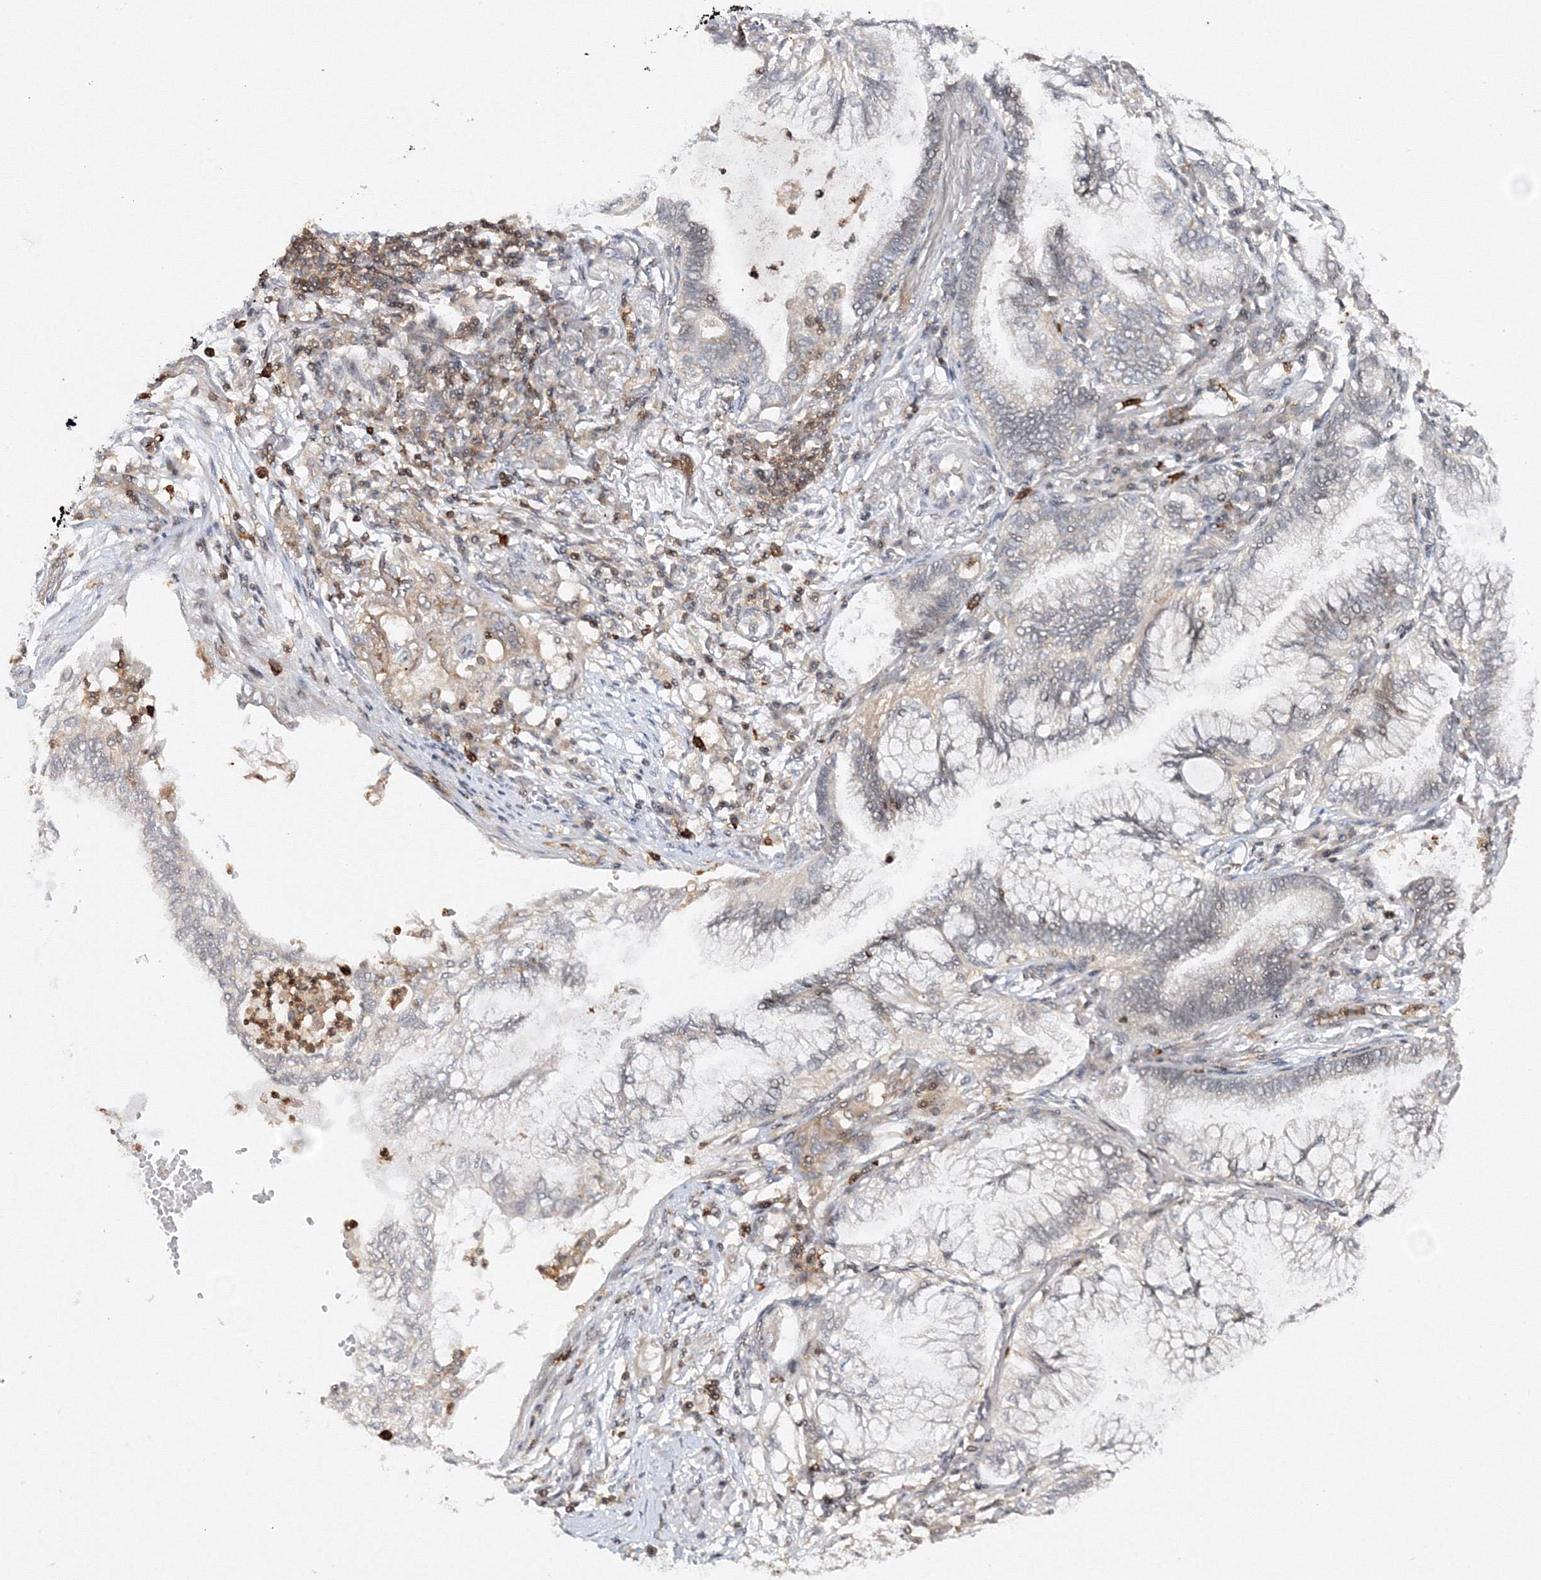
{"staining": {"intensity": "weak", "quantity": "<25%", "location": "cytoplasmic/membranous"}, "tissue": "lung cancer", "cell_type": "Tumor cells", "image_type": "cancer", "snomed": [{"axis": "morphology", "description": "Adenocarcinoma, NOS"}, {"axis": "topography", "description": "Lung"}], "caption": "Tumor cells are negative for brown protein staining in lung cancer. Nuclei are stained in blue.", "gene": "MKRN2", "patient": {"sex": "female", "age": 70}}